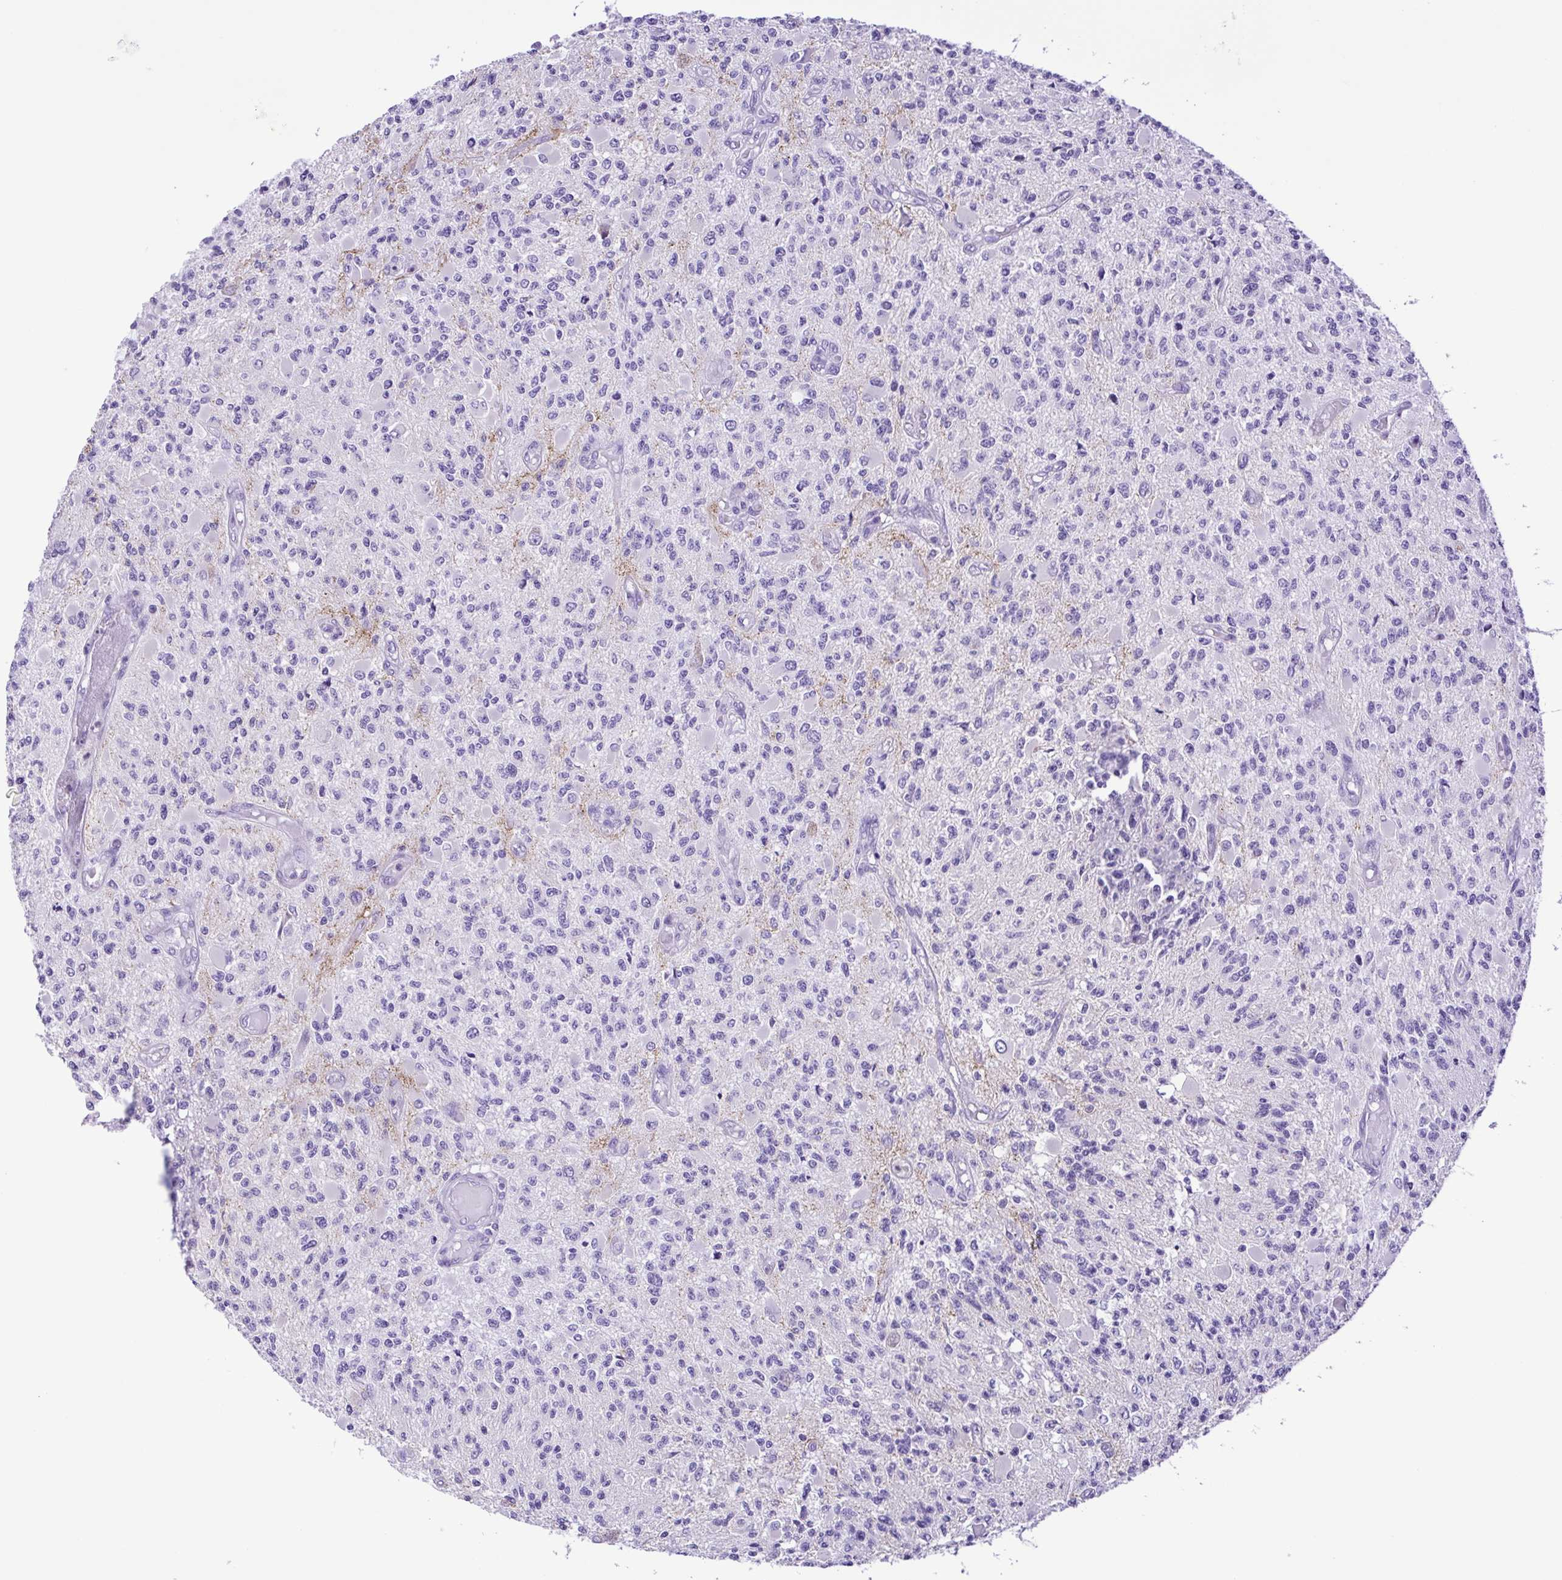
{"staining": {"intensity": "negative", "quantity": "none", "location": "none"}, "tissue": "glioma", "cell_type": "Tumor cells", "image_type": "cancer", "snomed": [{"axis": "morphology", "description": "Glioma, malignant, High grade"}, {"axis": "topography", "description": "Brain"}], "caption": "This is a histopathology image of immunohistochemistry staining of glioma, which shows no staining in tumor cells.", "gene": "SYT1", "patient": {"sex": "female", "age": 63}}